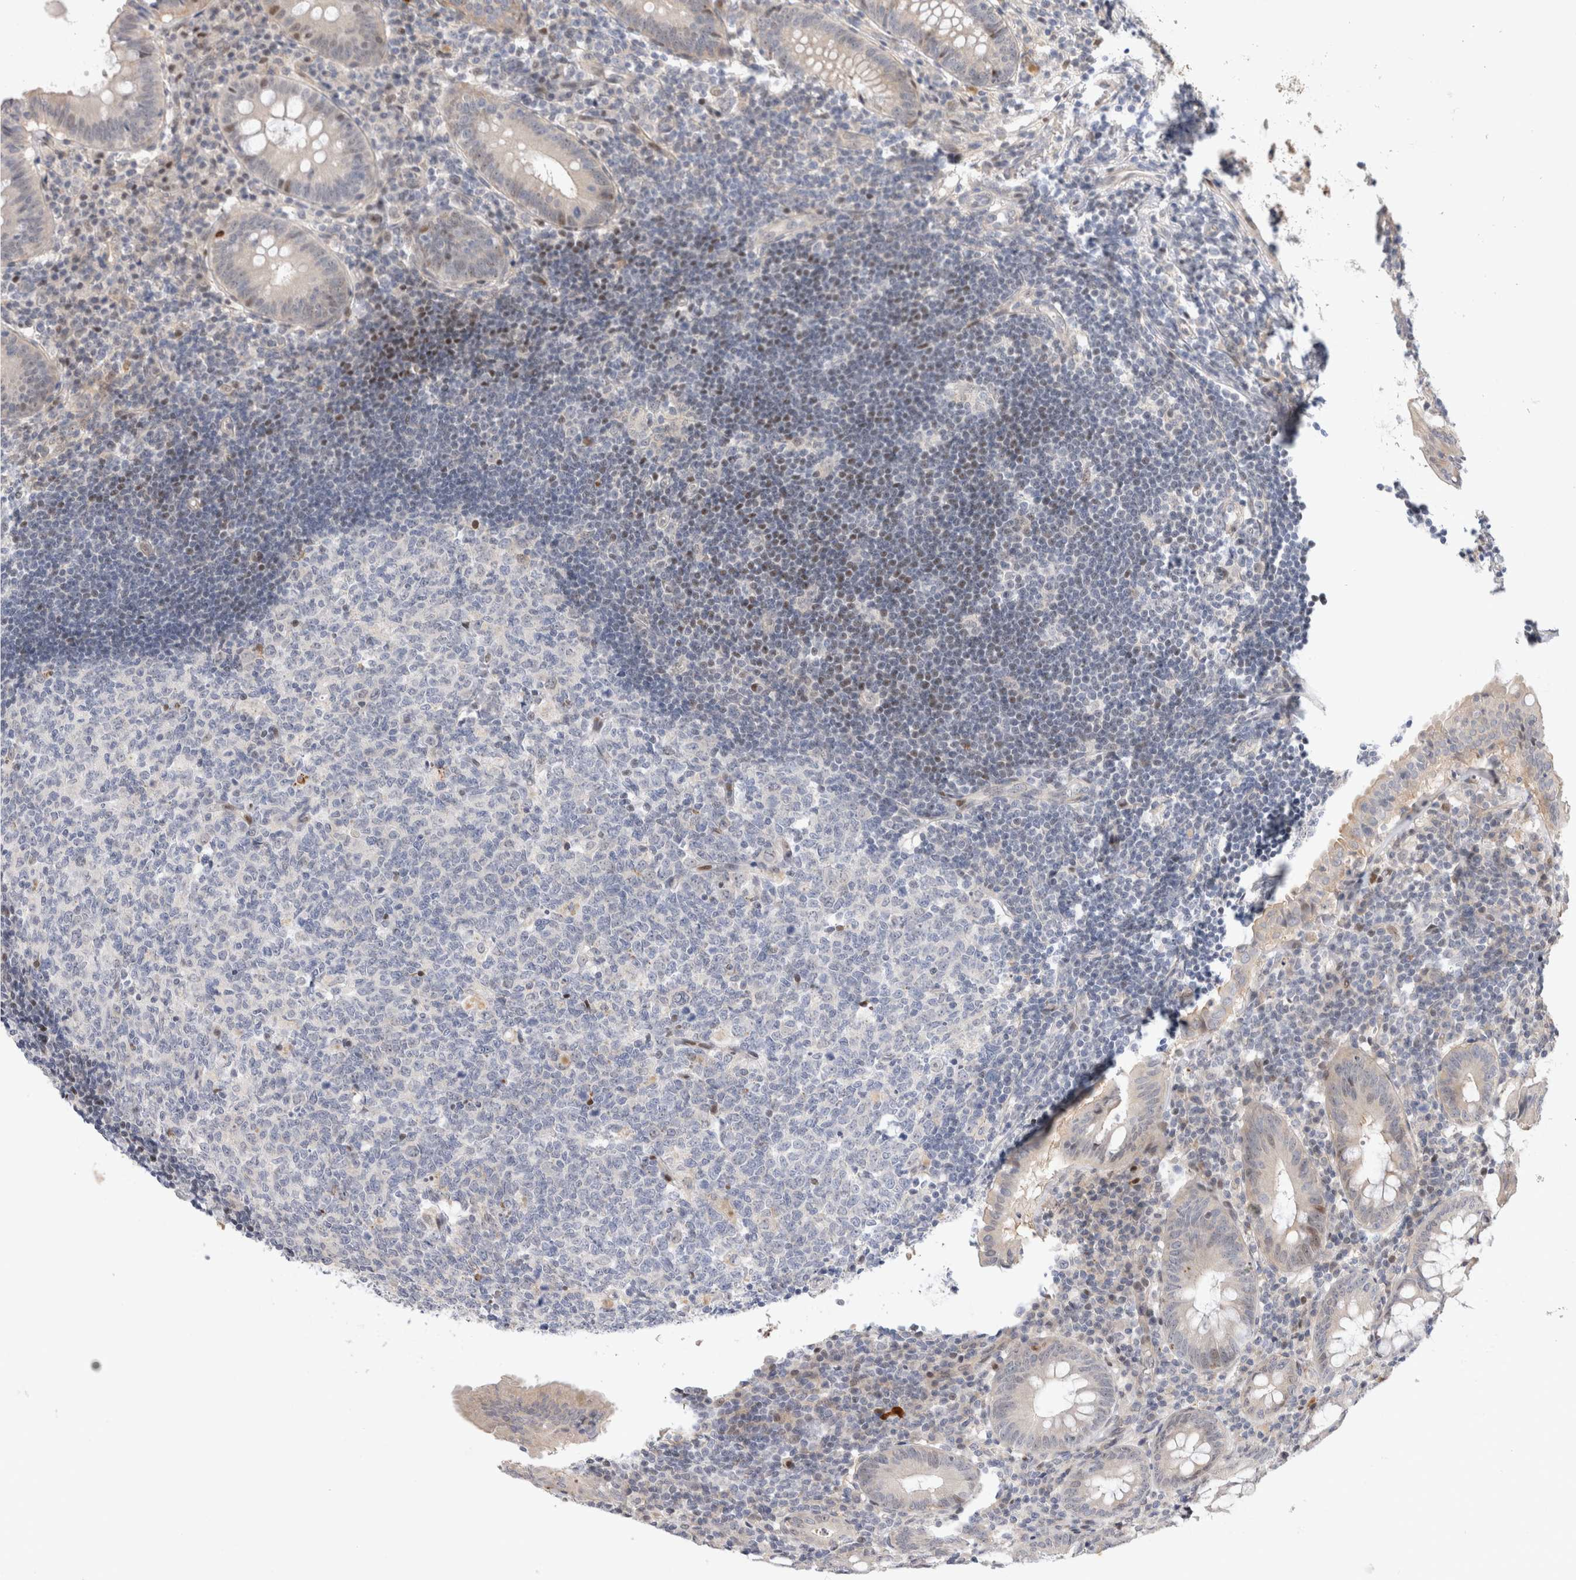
{"staining": {"intensity": "weak", "quantity": "<25%", "location": "cytoplasmic/membranous"}, "tissue": "appendix", "cell_type": "Glandular cells", "image_type": "normal", "snomed": [{"axis": "morphology", "description": "Normal tissue, NOS"}, {"axis": "topography", "description": "Appendix"}], "caption": "IHC of normal human appendix exhibits no staining in glandular cells.", "gene": "TCF4", "patient": {"sex": "female", "age": 54}}